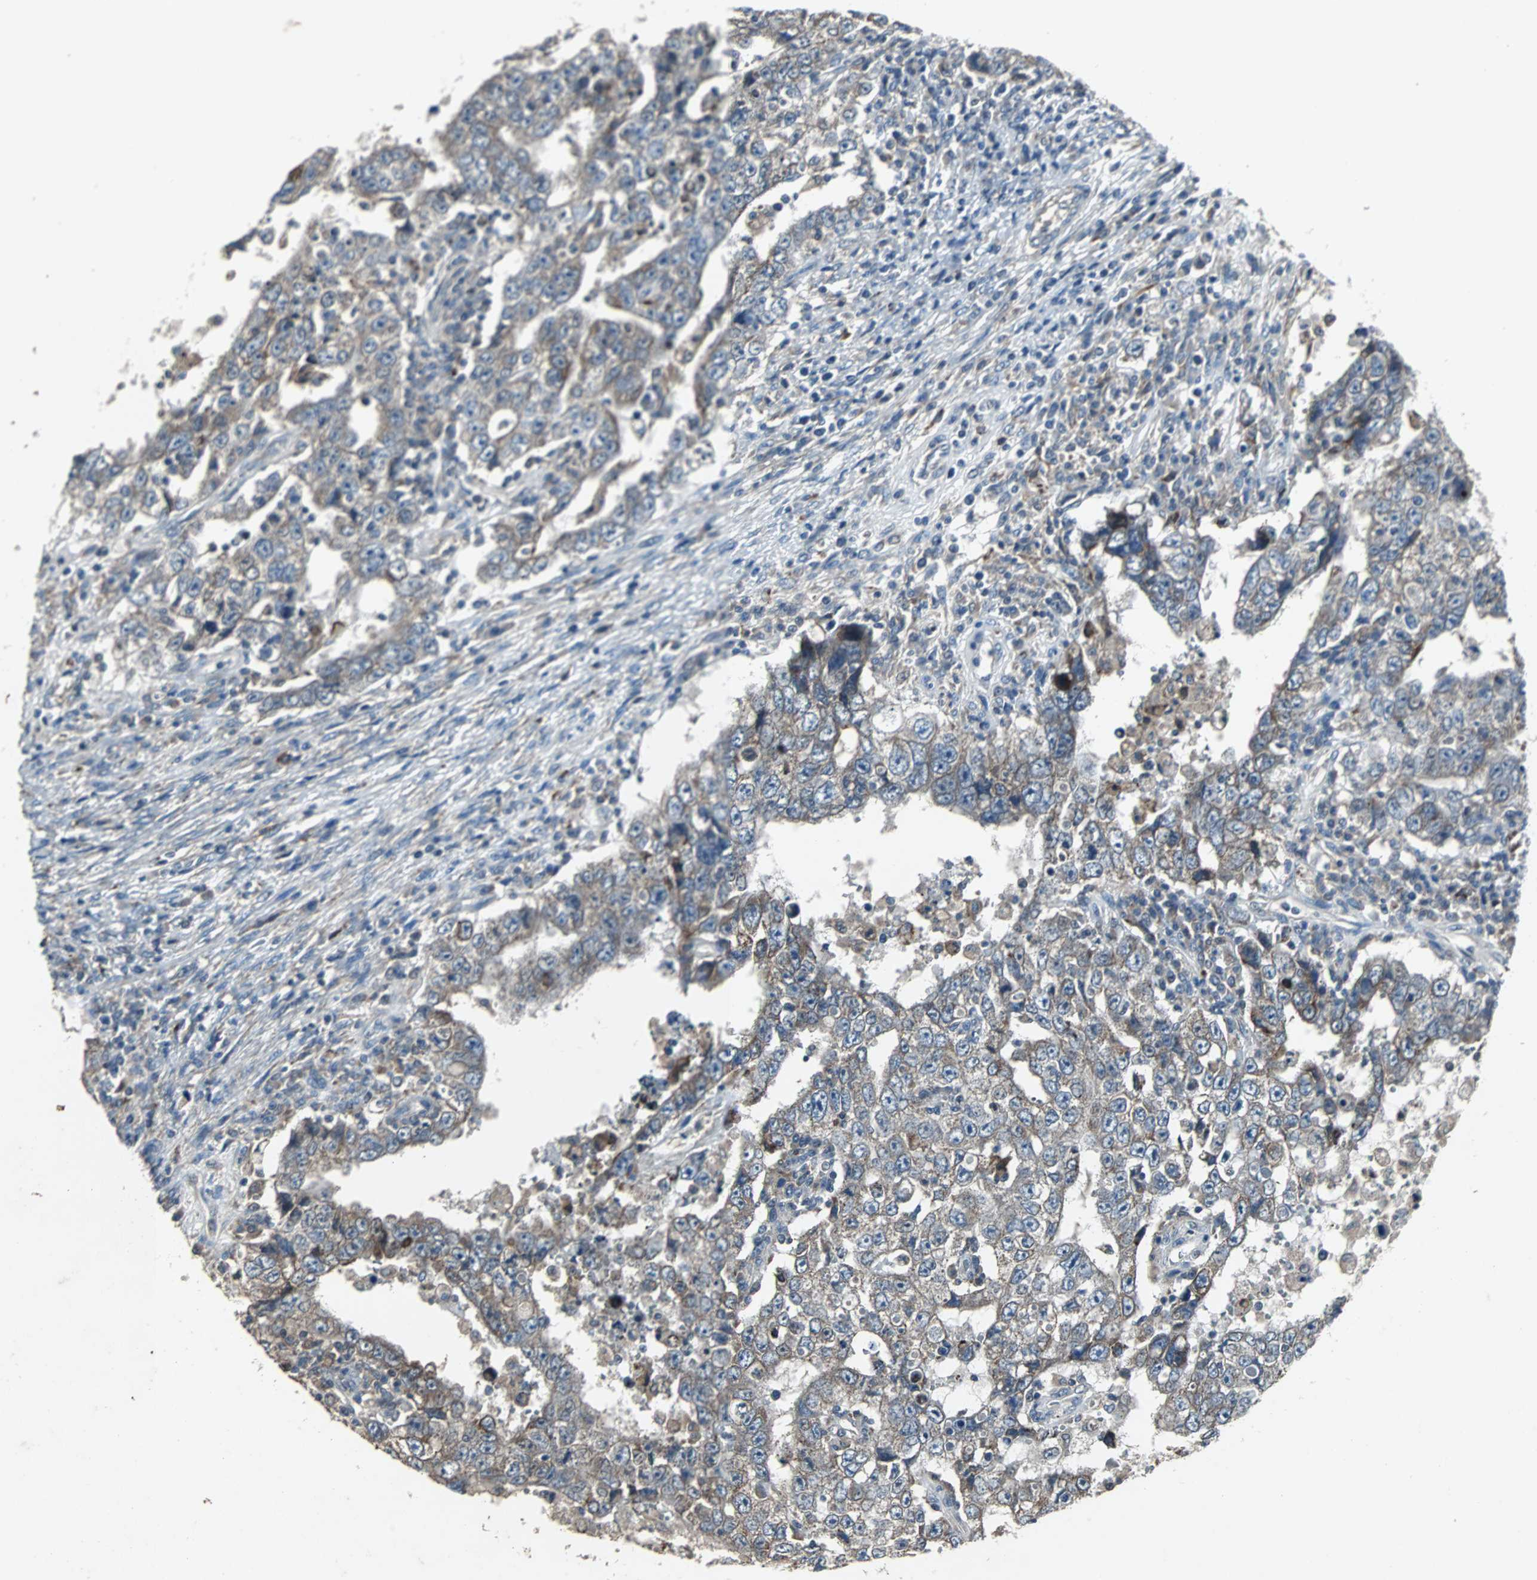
{"staining": {"intensity": "weak", "quantity": "<25%", "location": "cytoplasmic/membranous"}, "tissue": "testis cancer", "cell_type": "Tumor cells", "image_type": "cancer", "snomed": [{"axis": "morphology", "description": "Carcinoma, Embryonal, NOS"}, {"axis": "topography", "description": "Testis"}], "caption": "Immunohistochemistry image of testis embryonal carcinoma stained for a protein (brown), which shows no staining in tumor cells.", "gene": "SOS1", "patient": {"sex": "male", "age": 26}}